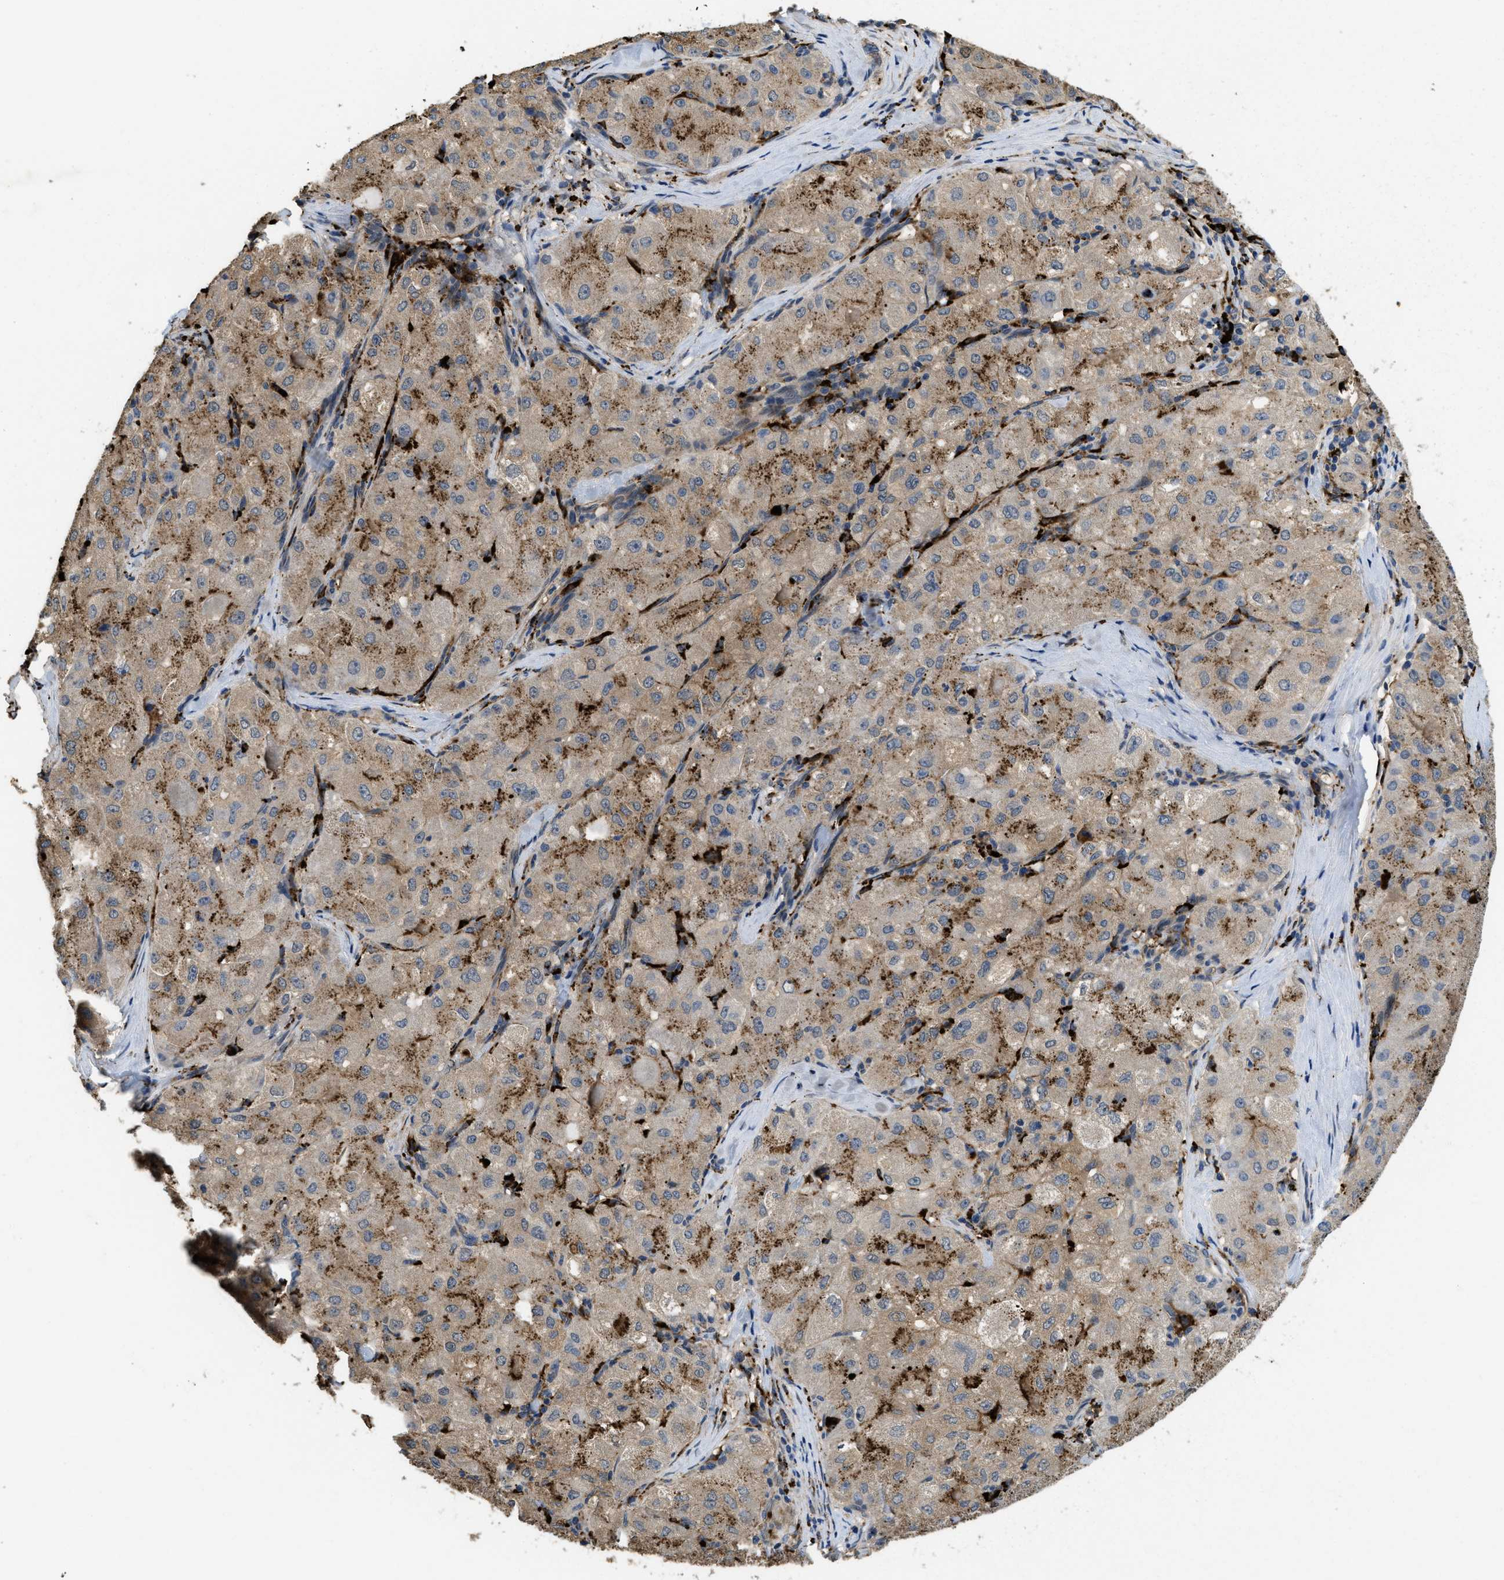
{"staining": {"intensity": "moderate", "quantity": ">75%", "location": "cytoplasmic/membranous"}, "tissue": "liver cancer", "cell_type": "Tumor cells", "image_type": "cancer", "snomed": [{"axis": "morphology", "description": "Carcinoma, Hepatocellular, NOS"}, {"axis": "topography", "description": "Liver"}], "caption": "Immunohistochemistry (DAB) staining of liver hepatocellular carcinoma shows moderate cytoplasmic/membranous protein positivity in approximately >75% of tumor cells.", "gene": "BMPR2", "patient": {"sex": "male", "age": 80}}